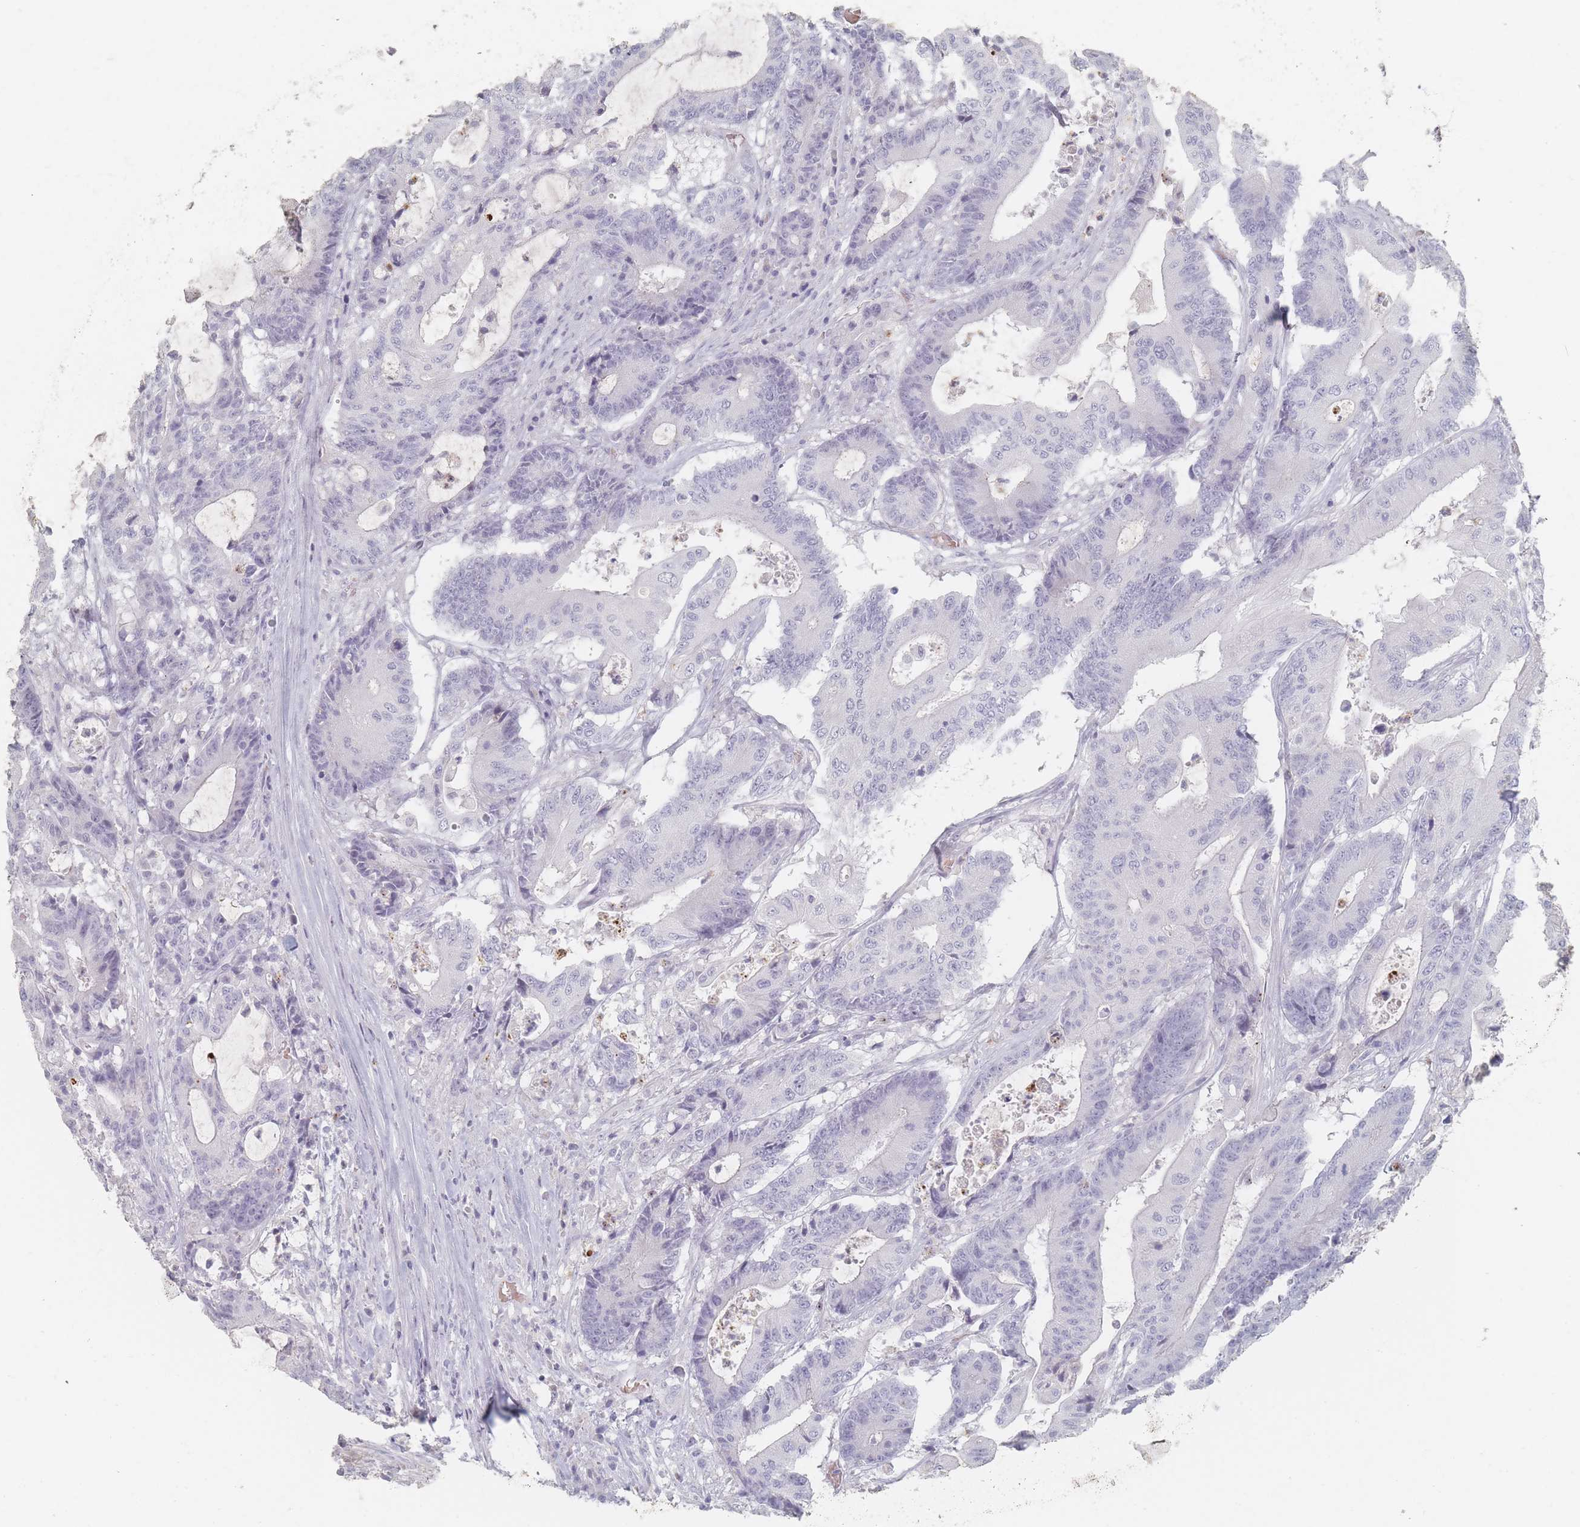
{"staining": {"intensity": "negative", "quantity": "none", "location": "none"}, "tissue": "colorectal cancer", "cell_type": "Tumor cells", "image_type": "cancer", "snomed": [{"axis": "morphology", "description": "Adenocarcinoma, NOS"}, {"axis": "topography", "description": "Colon"}], "caption": "IHC of adenocarcinoma (colorectal) shows no expression in tumor cells.", "gene": "HELZ2", "patient": {"sex": "female", "age": 84}}